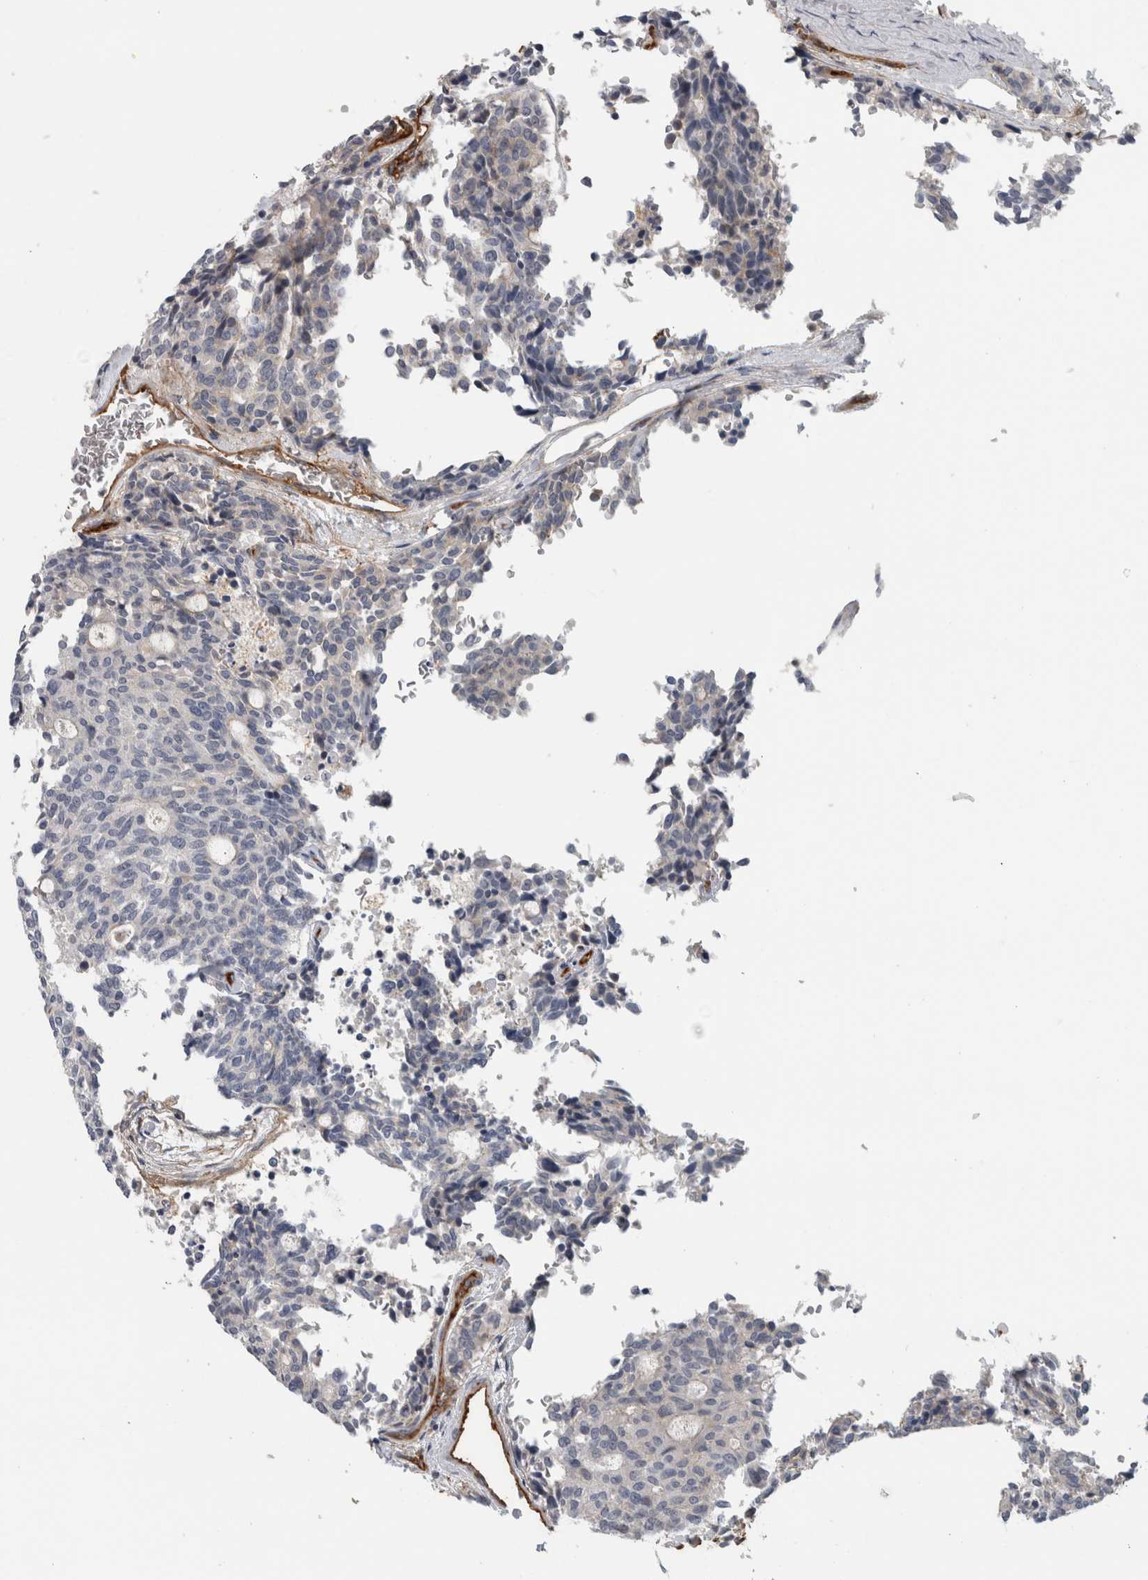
{"staining": {"intensity": "negative", "quantity": "none", "location": "none"}, "tissue": "carcinoid", "cell_type": "Tumor cells", "image_type": "cancer", "snomed": [{"axis": "morphology", "description": "Carcinoid, malignant, NOS"}, {"axis": "topography", "description": "Pancreas"}], "caption": "This is an IHC micrograph of malignant carcinoid. There is no expression in tumor cells.", "gene": "CD59", "patient": {"sex": "female", "age": 54}}